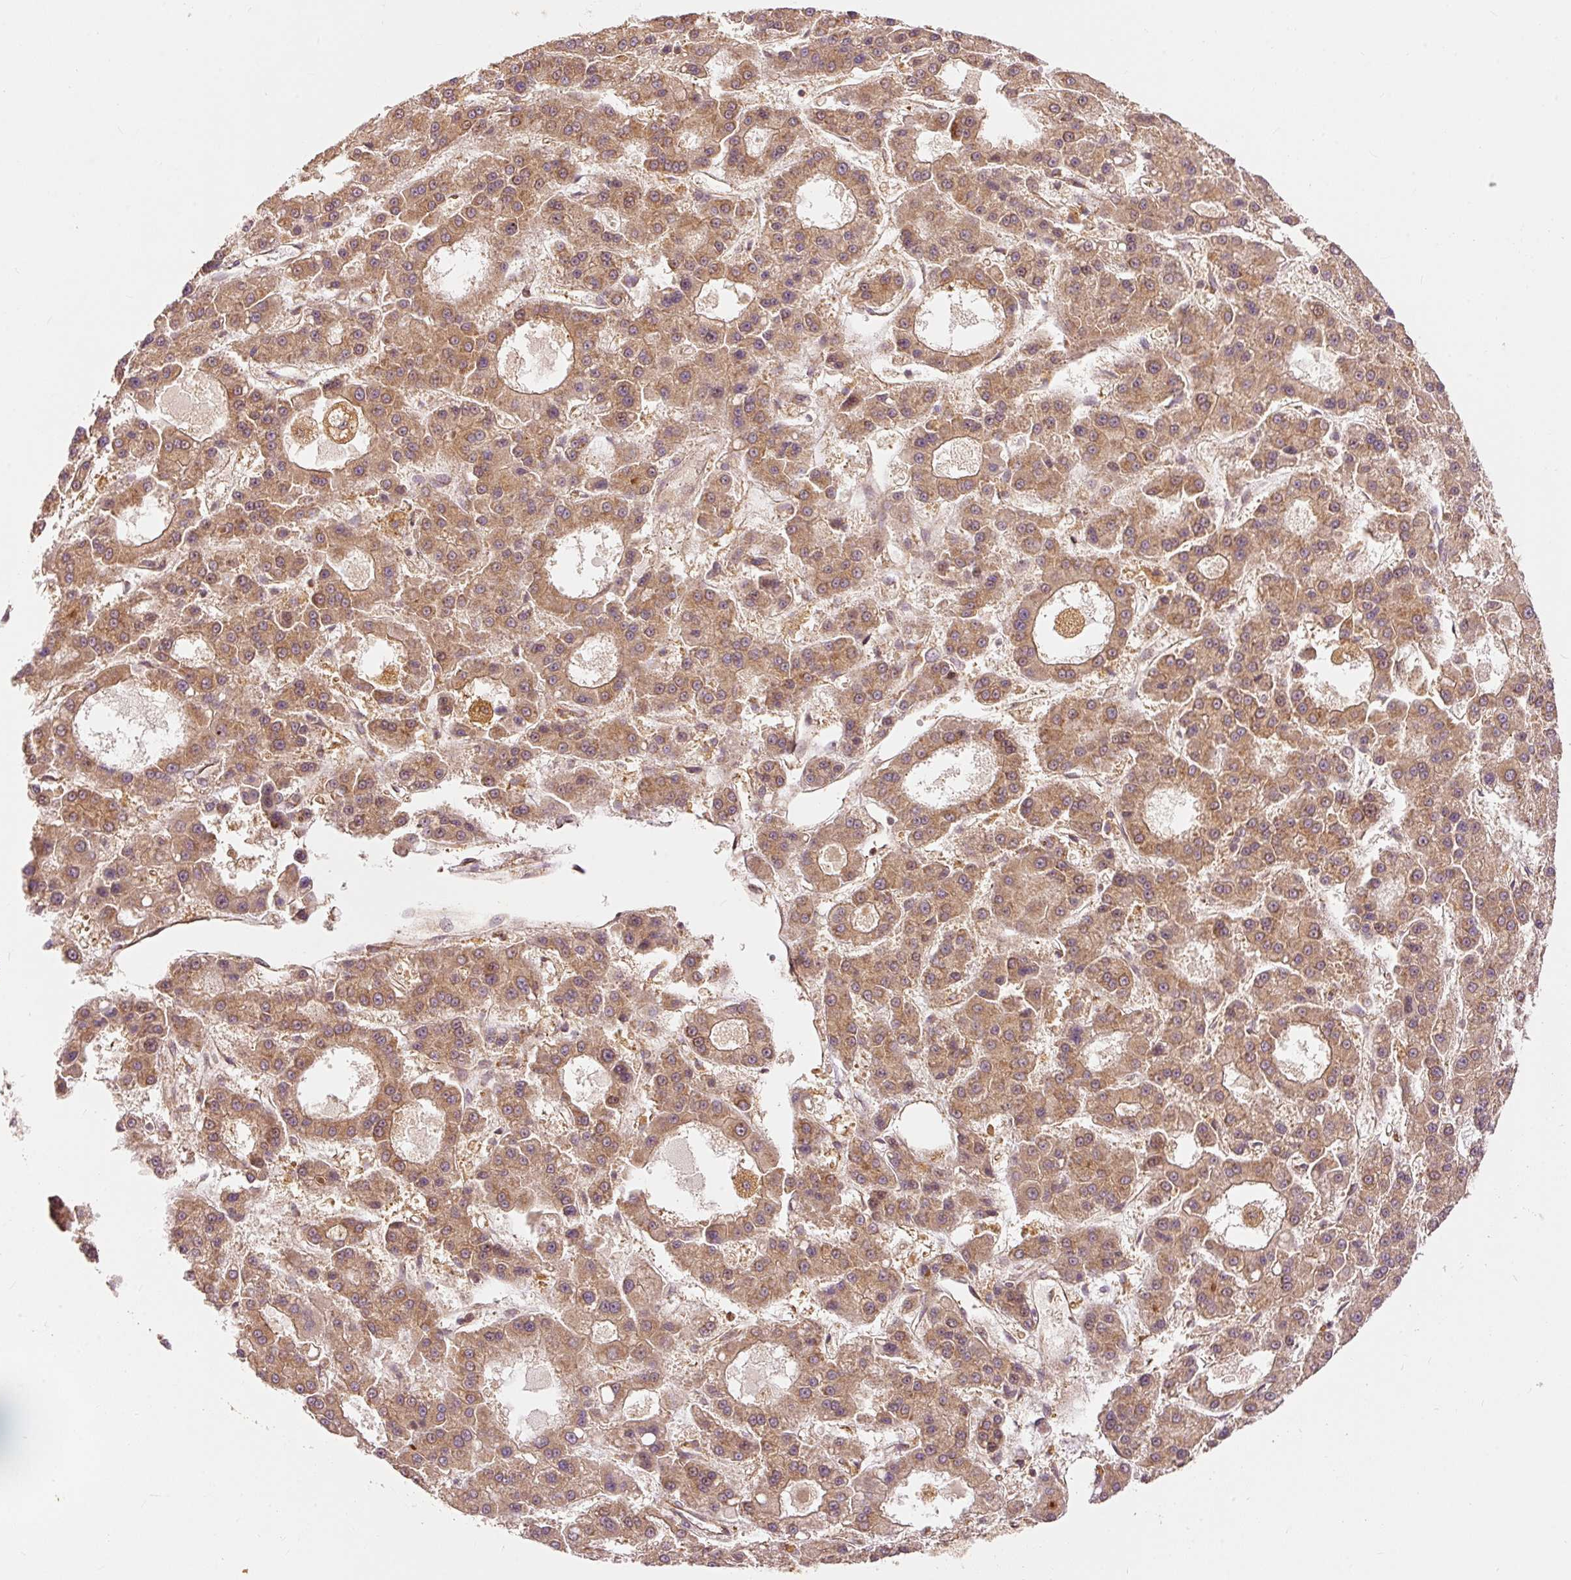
{"staining": {"intensity": "moderate", "quantity": ">75%", "location": "cytoplasmic/membranous"}, "tissue": "liver cancer", "cell_type": "Tumor cells", "image_type": "cancer", "snomed": [{"axis": "morphology", "description": "Carcinoma, Hepatocellular, NOS"}, {"axis": "topography", "description": "Liver"}], "caption": "IHC staining of liver cancer, which shows medium levels of moderate cytoplasmic/membranous staining in about >75% of tumor cells indicating moderate cytoplasmic/membranous protein expression. The staining was performed using DAB (brown) for protein detection and nuclei were counterstained in hematoxylin (blue).", "gene": "EIF3B", "patient": {"sex": "male", "age": 70}}